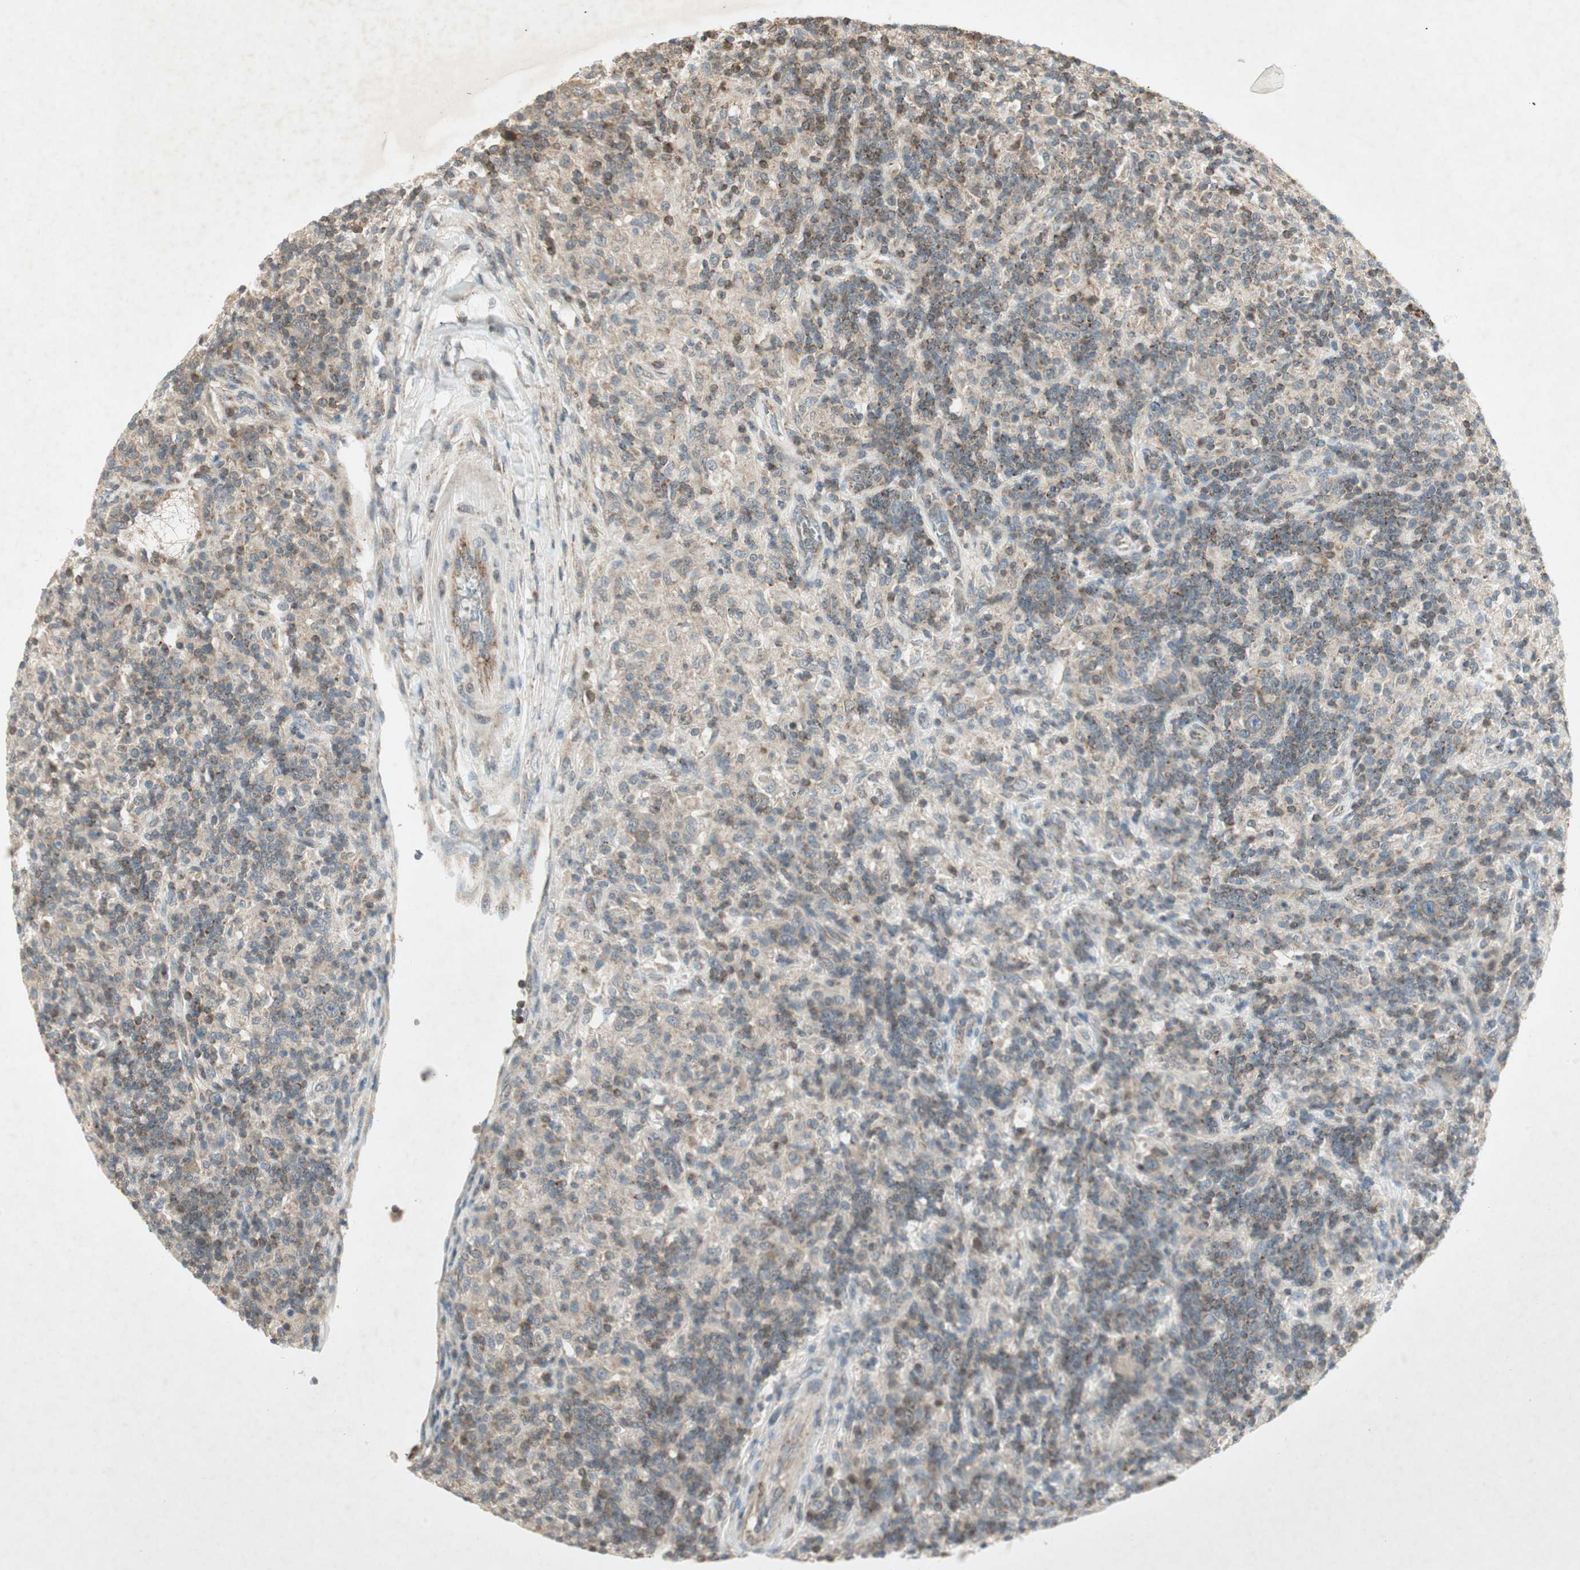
{"staining": {"intensity": "weak", "quantity": "25%-75%", "location": "cytoplasmic/membranous"}, "tissue": "lymphoma", "cell_type": "Tumor cells", "image_type": "cancer", "snomed": [{"axis": "morphology", "description": "Hodgkin's disease, NOS"}, {"axis": "topography", "description": "Lymph node"}], "caption": "Hodgkin's disease stained with a brown dye demonstrates weak cytoplasmic/membranous positive expression in about 25%-75% of tumor cells.", "gene": "USP2", "patient": {"sex": "male", "age": 70}}